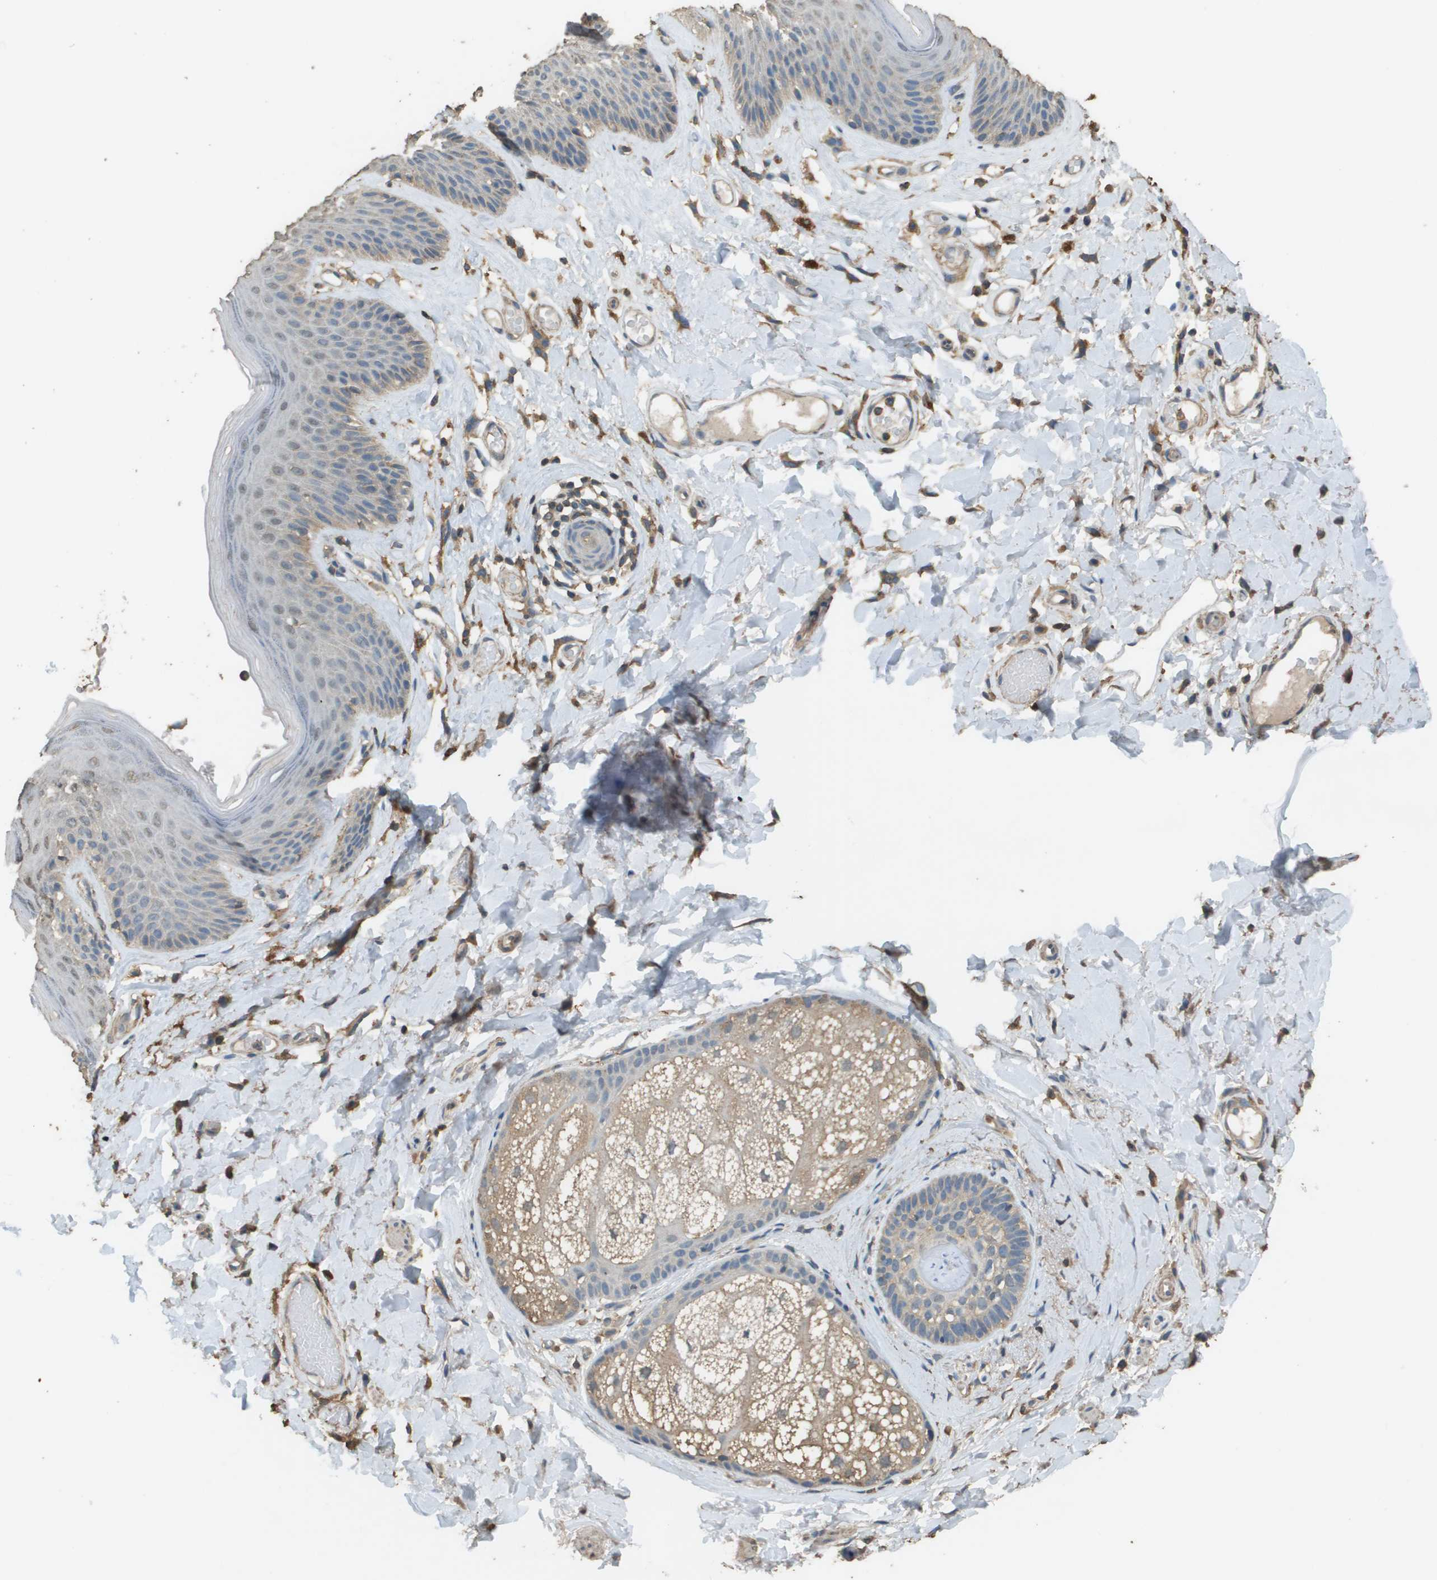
{"staining": {"intensity": "moderate", "quantity": "<25%", "location": "cytoplasmic/membranous"}, "tissue": "skin", "cell_type": "Epidermal cells", "image_type": "normal", "snomed": [{"axis": "morphology", "description": "Normal tissue, NOS"}, {"axis": "topography", "description": "Vulva"}], "caption": "A high-resolution histopathology image shows IHC staining of benign skin, which shows moderate cytoplasmic/membranous staining in approximately <25% of epidermal cells.", "gene": "MS4A7", "patient": {"sex": "female", "age": 73}}